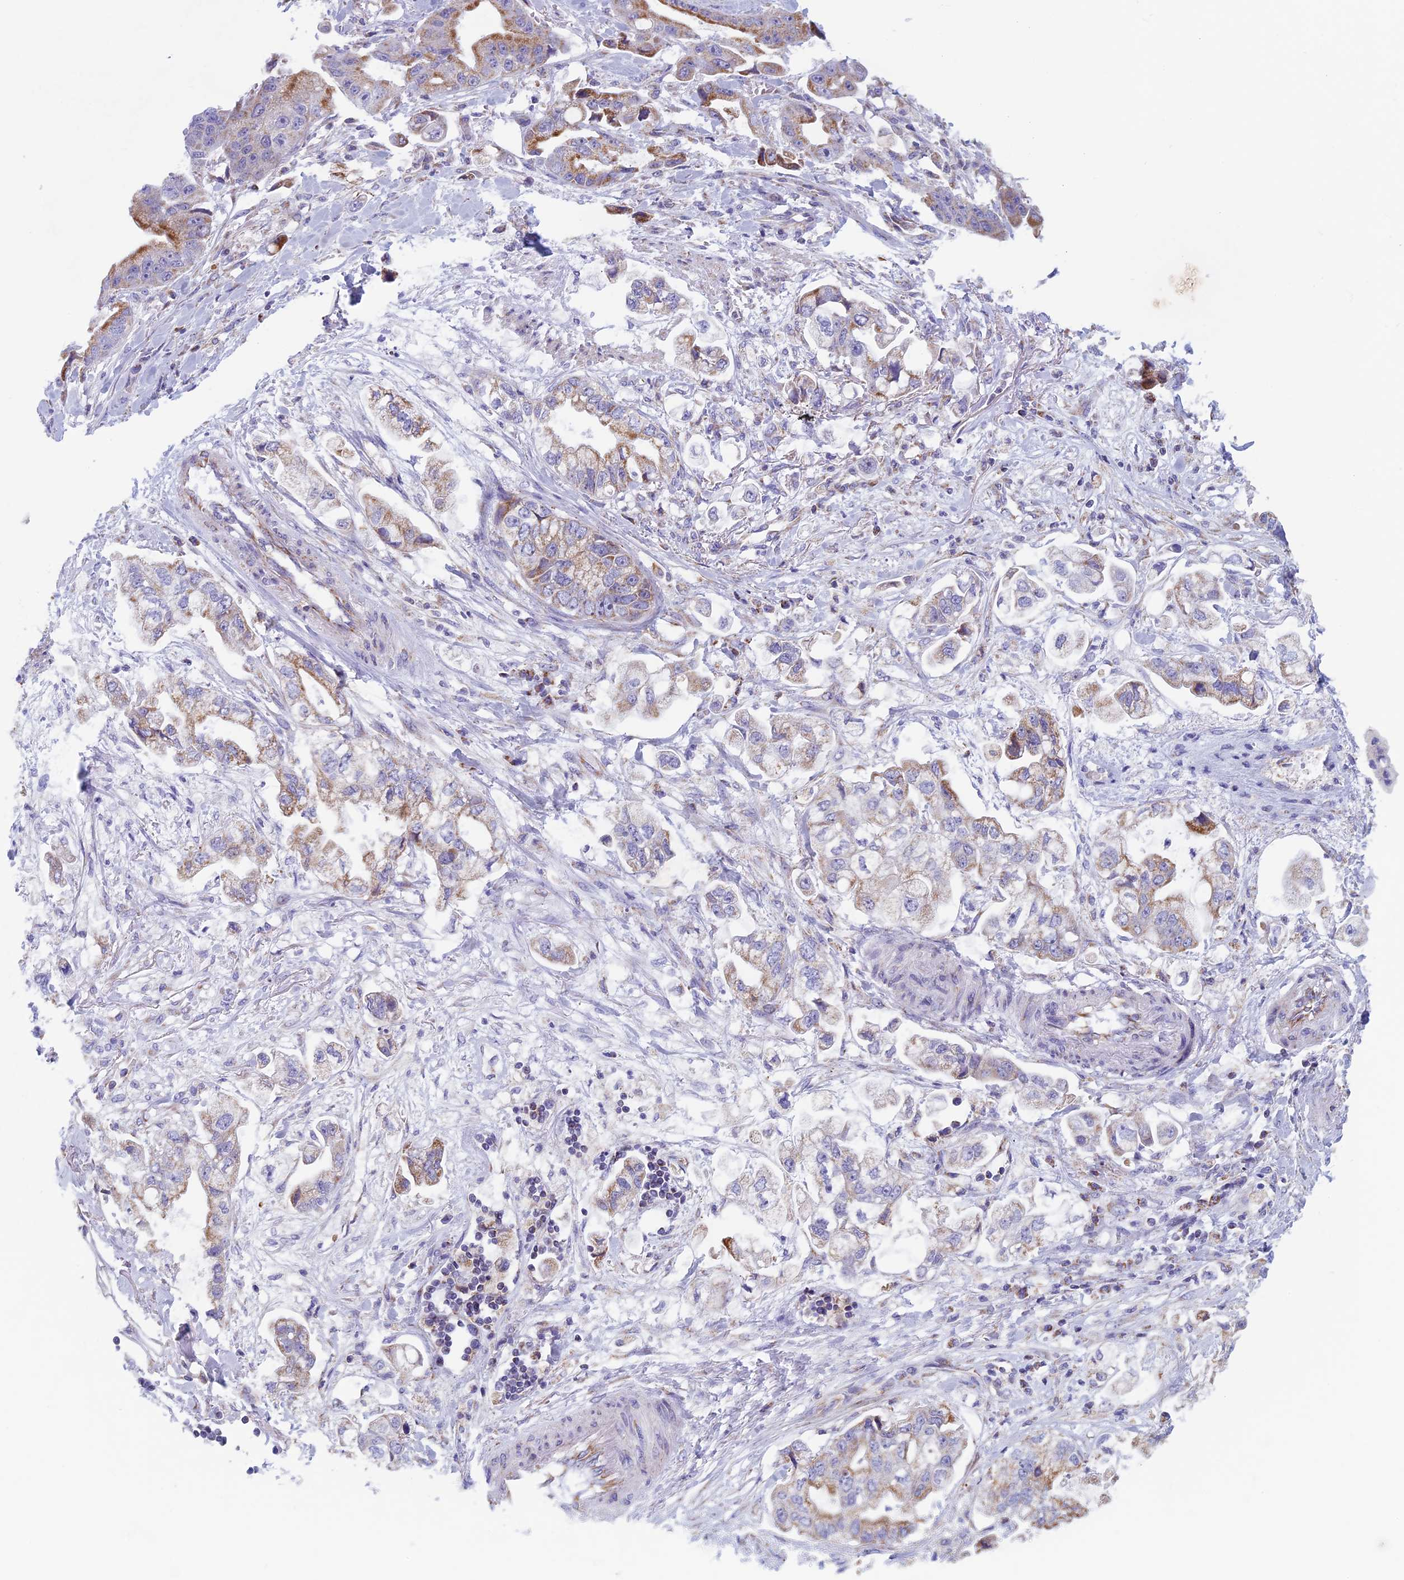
{"staining": {"intensity": "moderate", "quantity": "25%-75%", "location": "cytoplasmic/membranous"}, "tissue": "stomach cancer", "cell_type": "Tumor cells", "image_type": "cancer", "snomed": [{"axis": "morphology", "description": "Adenocarcinoma, NOS"}, {"axis": "topography", "description": "Stomach"}], "caption": "IHC (DAB (3,3'-diaminobenzidine)) staining of human stomach adenocarcinoma reveals moderate cytoplasmic/membranous protein staining in approximately 25%-75% of tumor cells. (Brightfield microscopy of DAB IHC at high magnification).", "gene": "NDUFB9", "patient": {"sex": "male", "age": 62}}